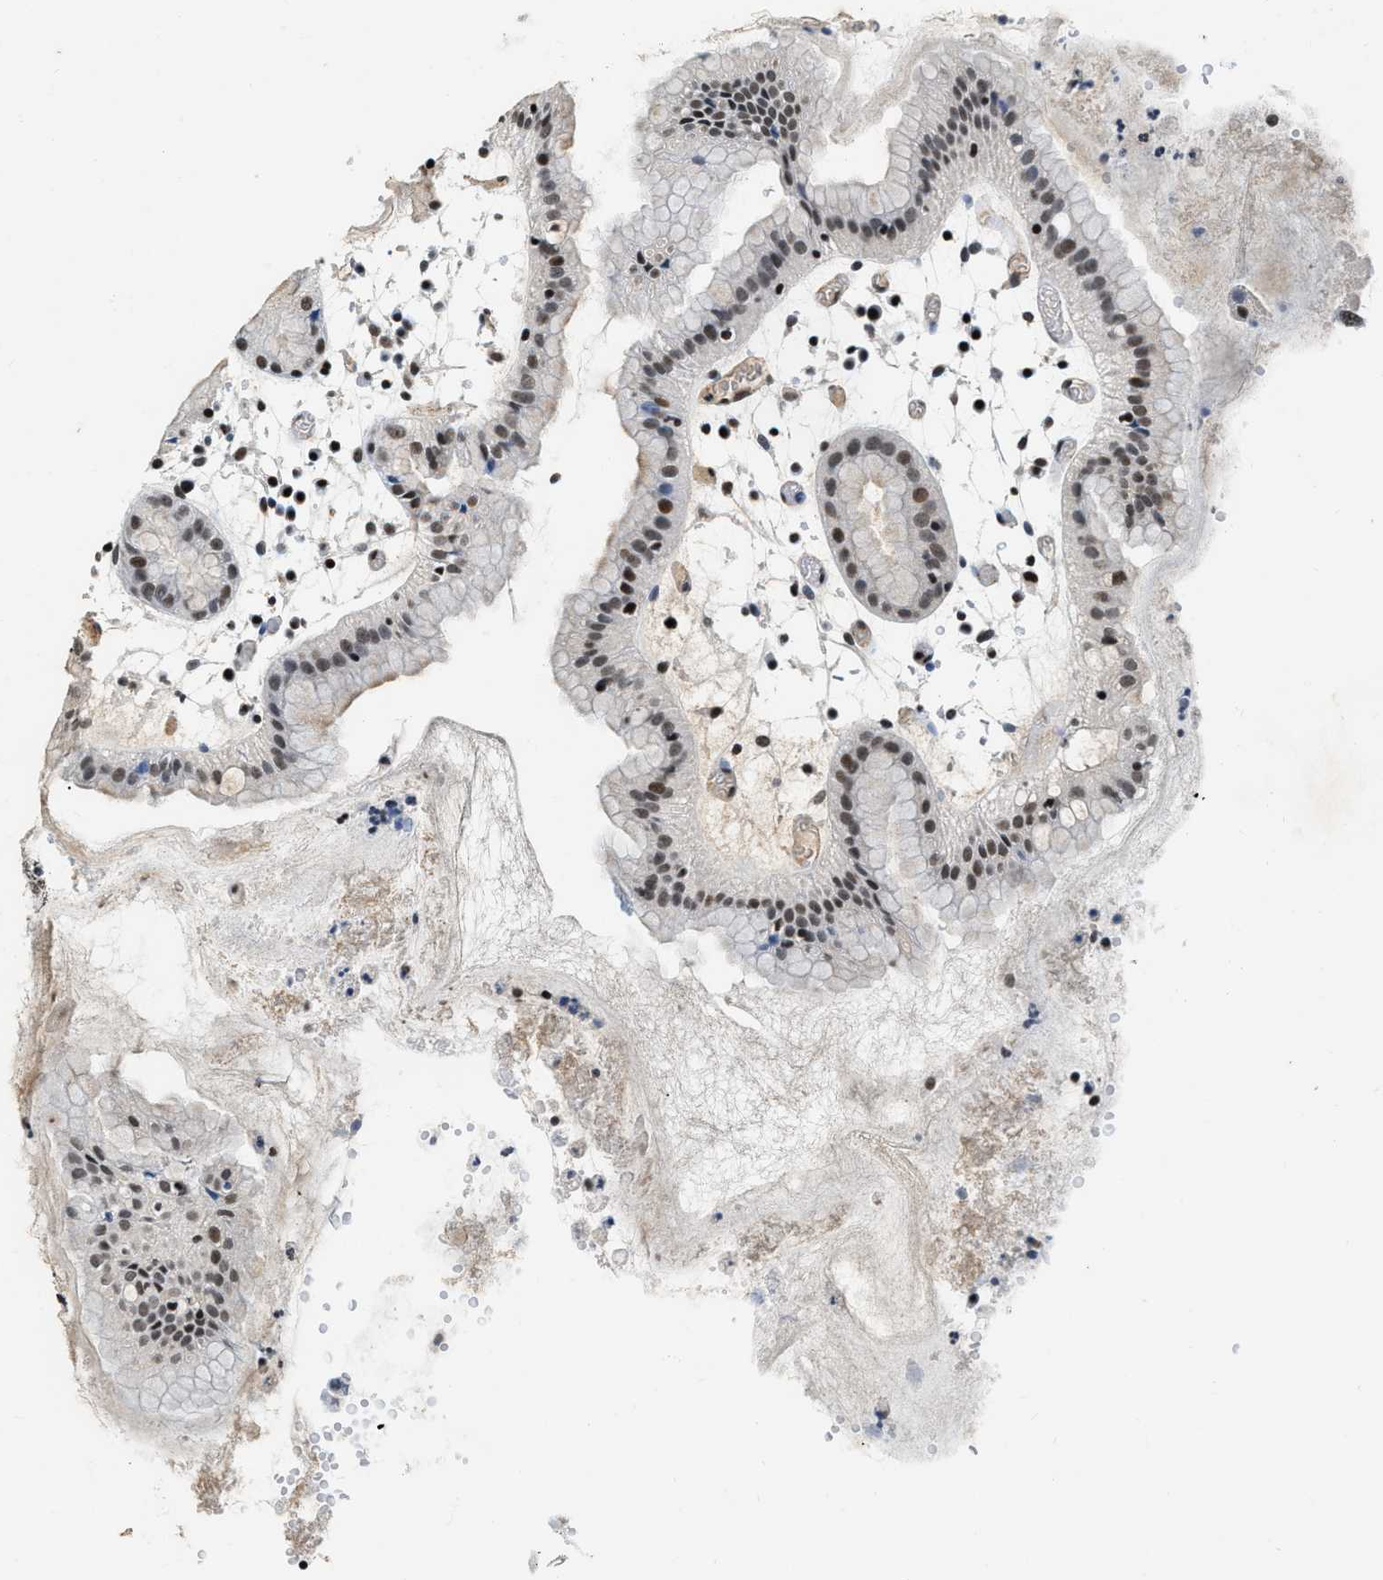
{"staining": {"intensity": "moderate", "quantity": ">75%", "location": "cytoplasmic/membranous,nuclear"}, "tissue": "stomach", "cell_type": "Glandular cells", "image_type": "normal", "snomed": [{"axis": "morphology", "description": "Normal tissue, NOS"}, {"axis": "topography", "description": "Stomach"}, {"axis": "topography", "description": "Stomach, lower"}], "caption": "Stomach stained with DAB (3,3'-diaminobenzidine) immunohistochemistry demonstrates medium levels of moderate cytoplasmic/membranous,nuclear staining in about >75% of glandular cells. (DAB IHC, brown staining for protein, blue staining for nuclei).", "gene": "CCNE1", "patient": {"sex": "female", "age": 75}}